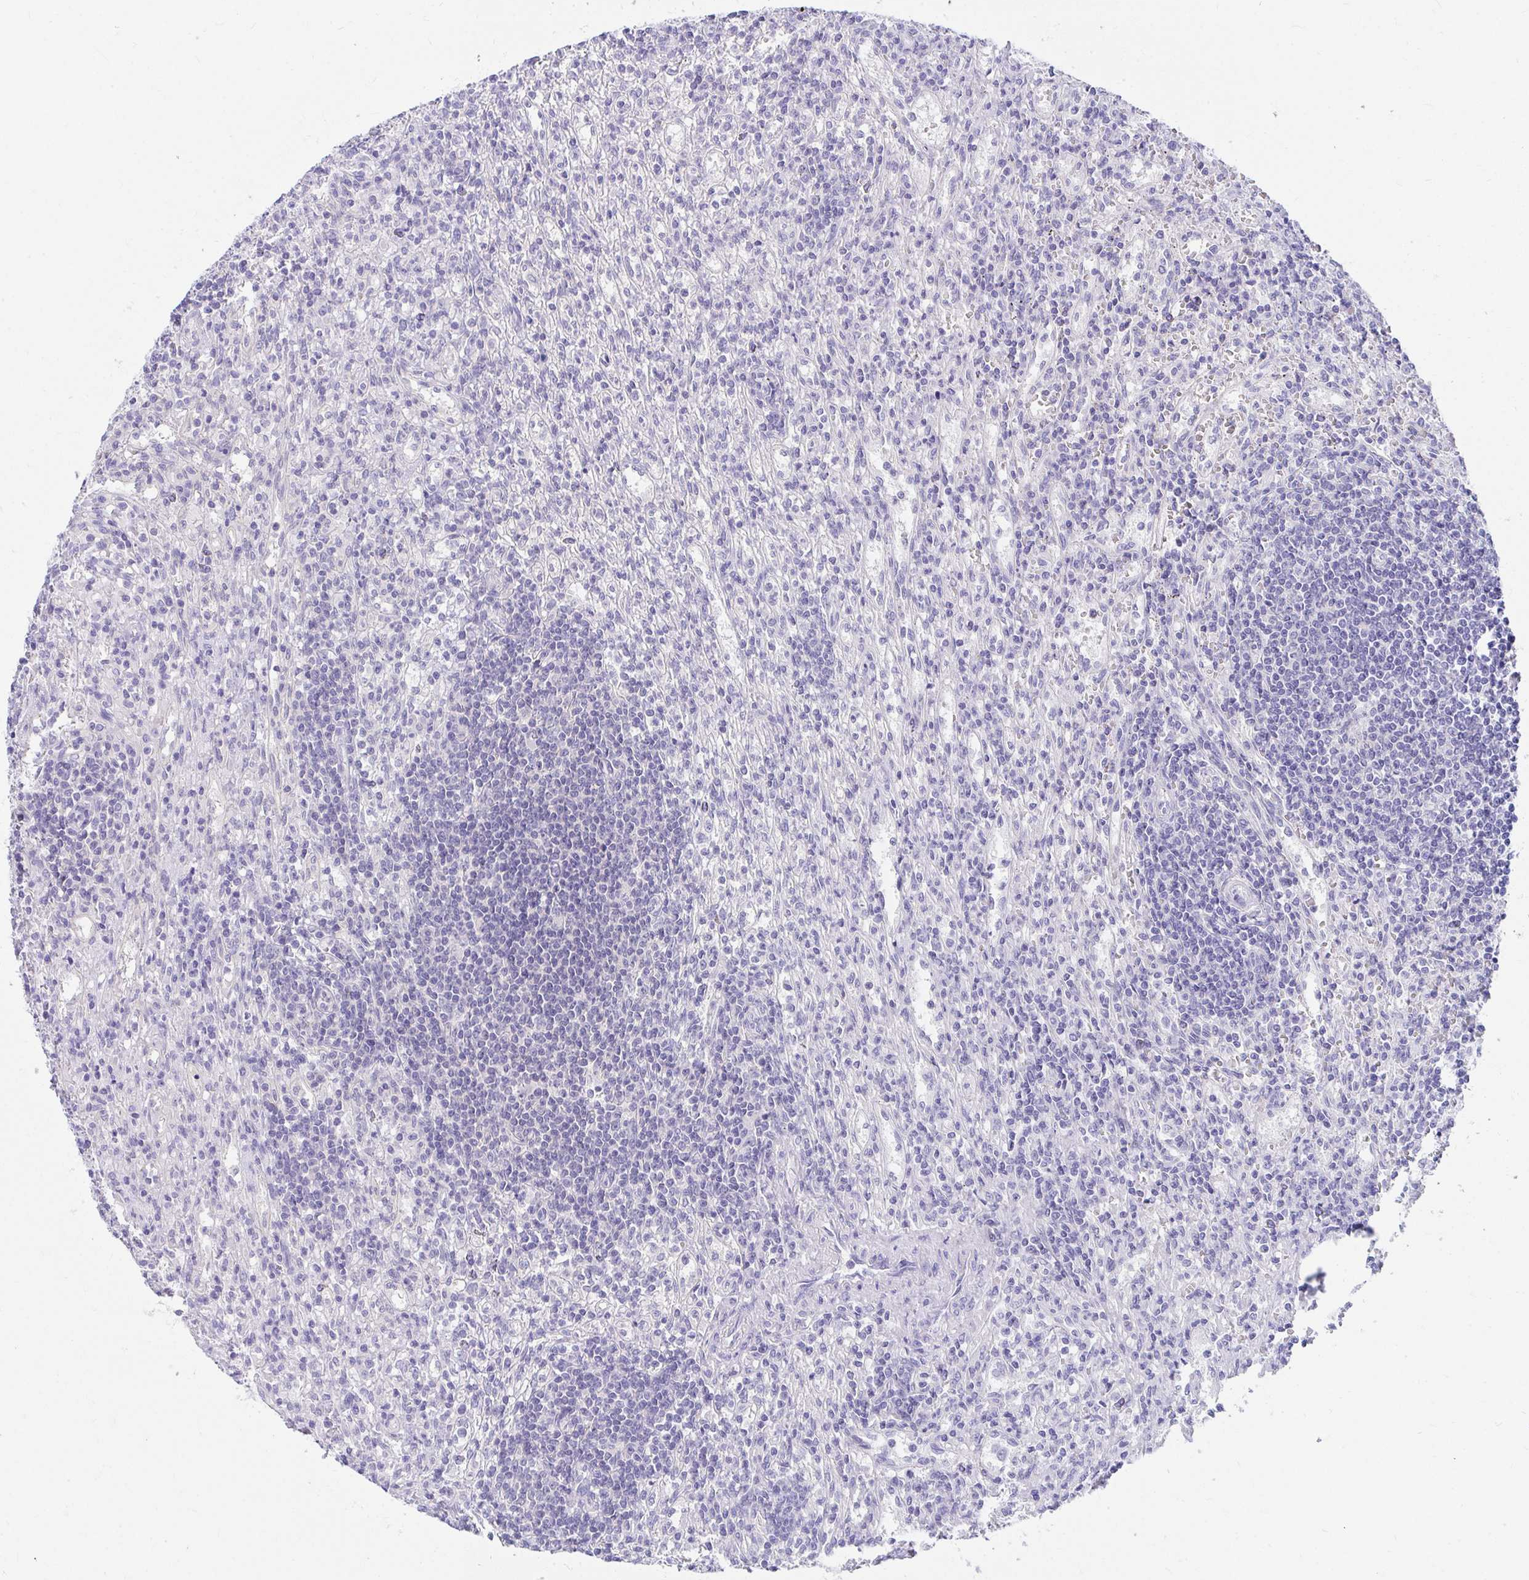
{"staining": {"intensity": "negative", "quantity": "none", "location": "none"}, "tissue": "lymphoma", "cell_type": "Tumor cells", "image_type": "cancer", "snomed": [{"axis": "morphology", "description": "Malignant lymphoma, non-Hodgkin's type, Low grade"}, {"axis": "topography", "description": "Spleen"}], "caption": "IHC micrograph of neoplastic tissue: malignant lymphoma, non-Hodgkin's type (low-grade) stained with DAB demonstrates no significant protein staining in tumor cells.", "gene": "C19orf81", "patient": {"sex": "male", "age": 76}}